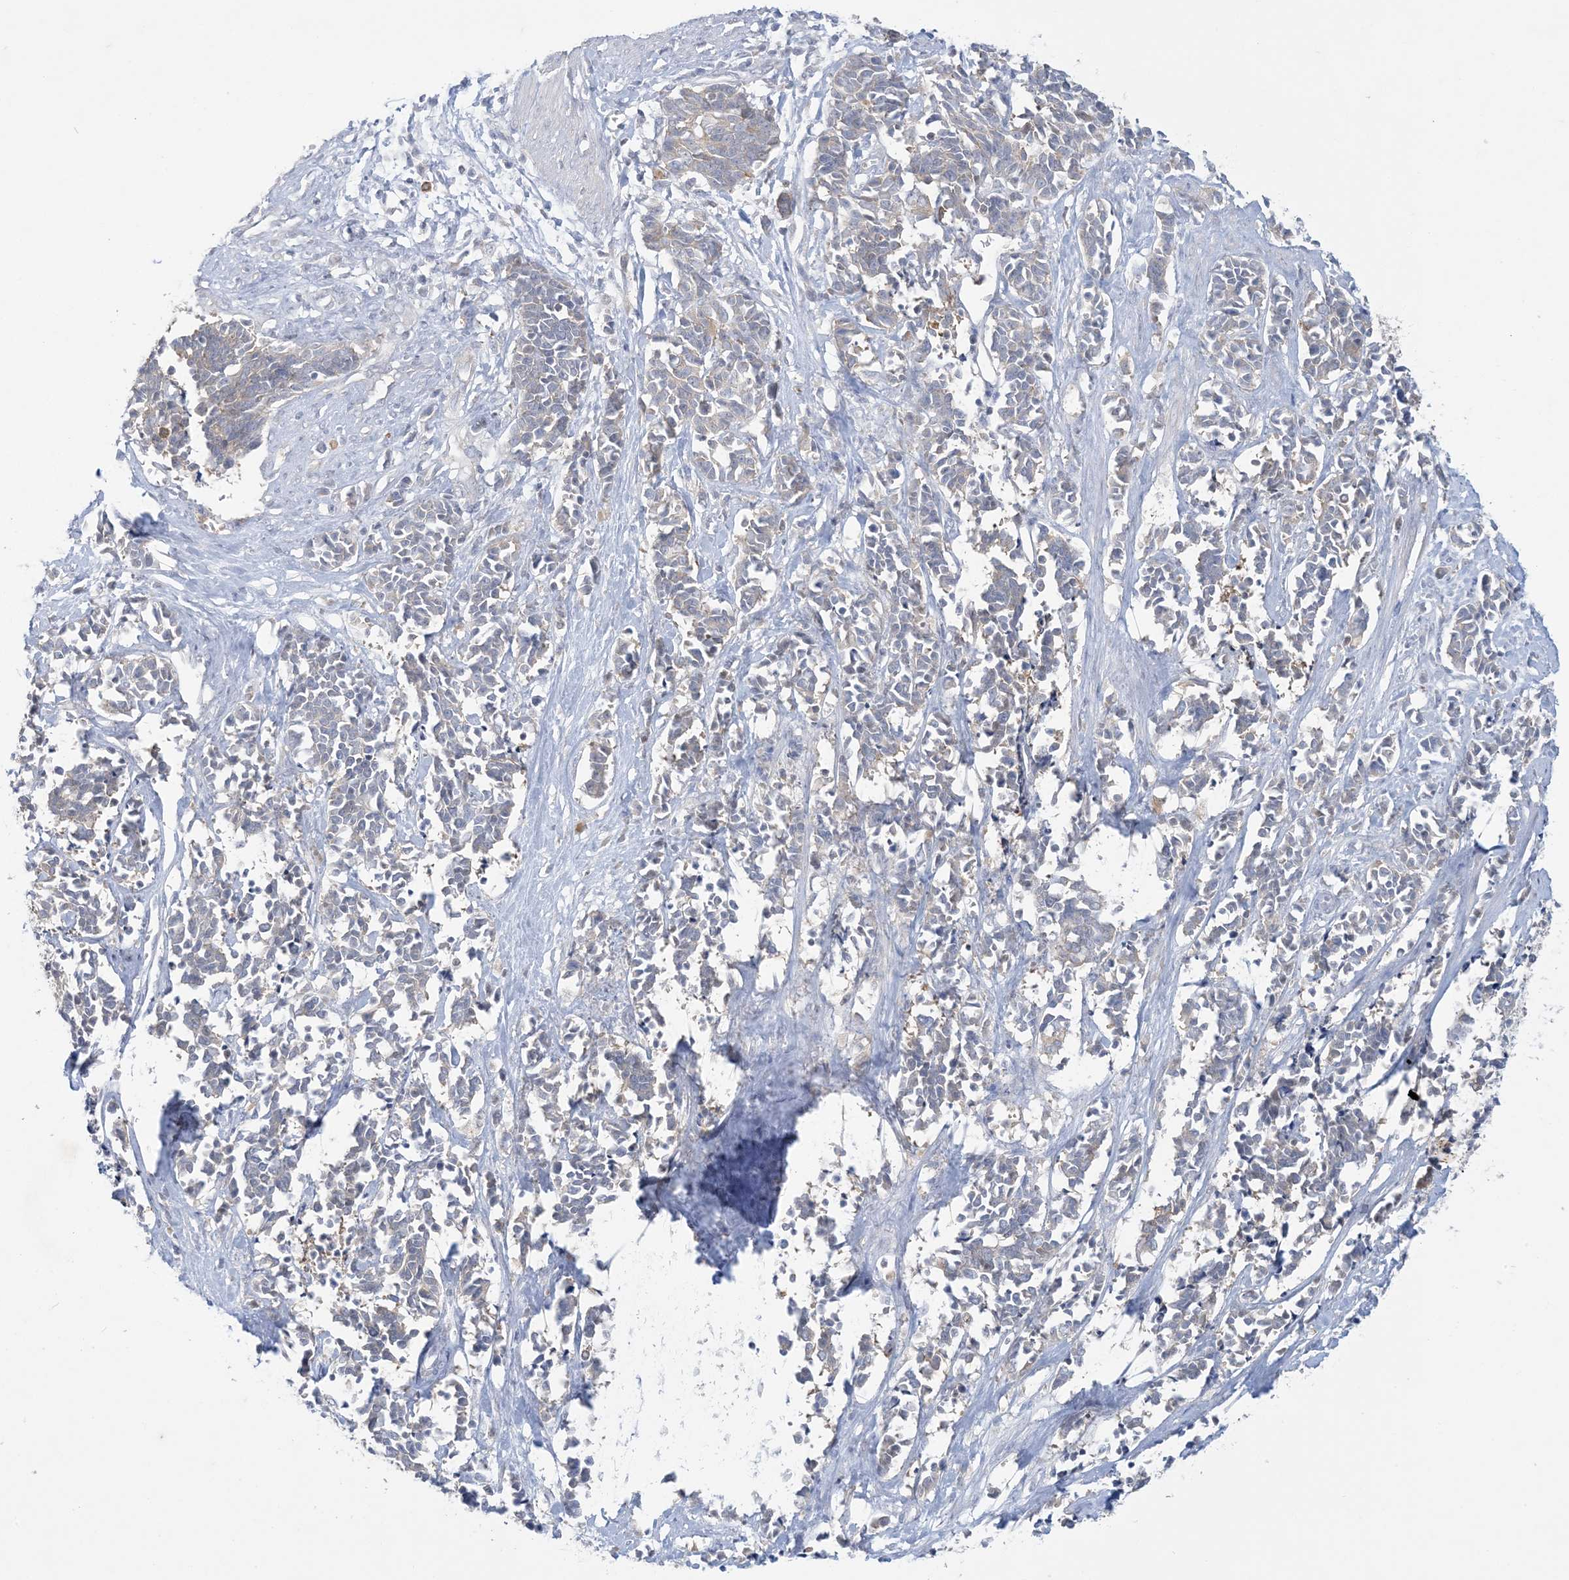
{"staining": {"intensity": "weak", "quantity": "<25%", "location": "cytoplasmic/membranous"}, "tissue": "cervical cancer", "cell_type": "Tumor cells", "image_type": "cancer", "snomed": [{"axis": "morphology", "description": "Squamous cell carcinoma, NOS"}, {"axis": "topography", "description": "Cervix"}], "caption": "DAB (3,3'-diaminobenzidine) immunohistochemical staining of human cervical squamous cell carcinoma exhibits no significant staining in tumor cells.", "gene": "KIF3A", "patient": {"sex": "female", "age": 35}}